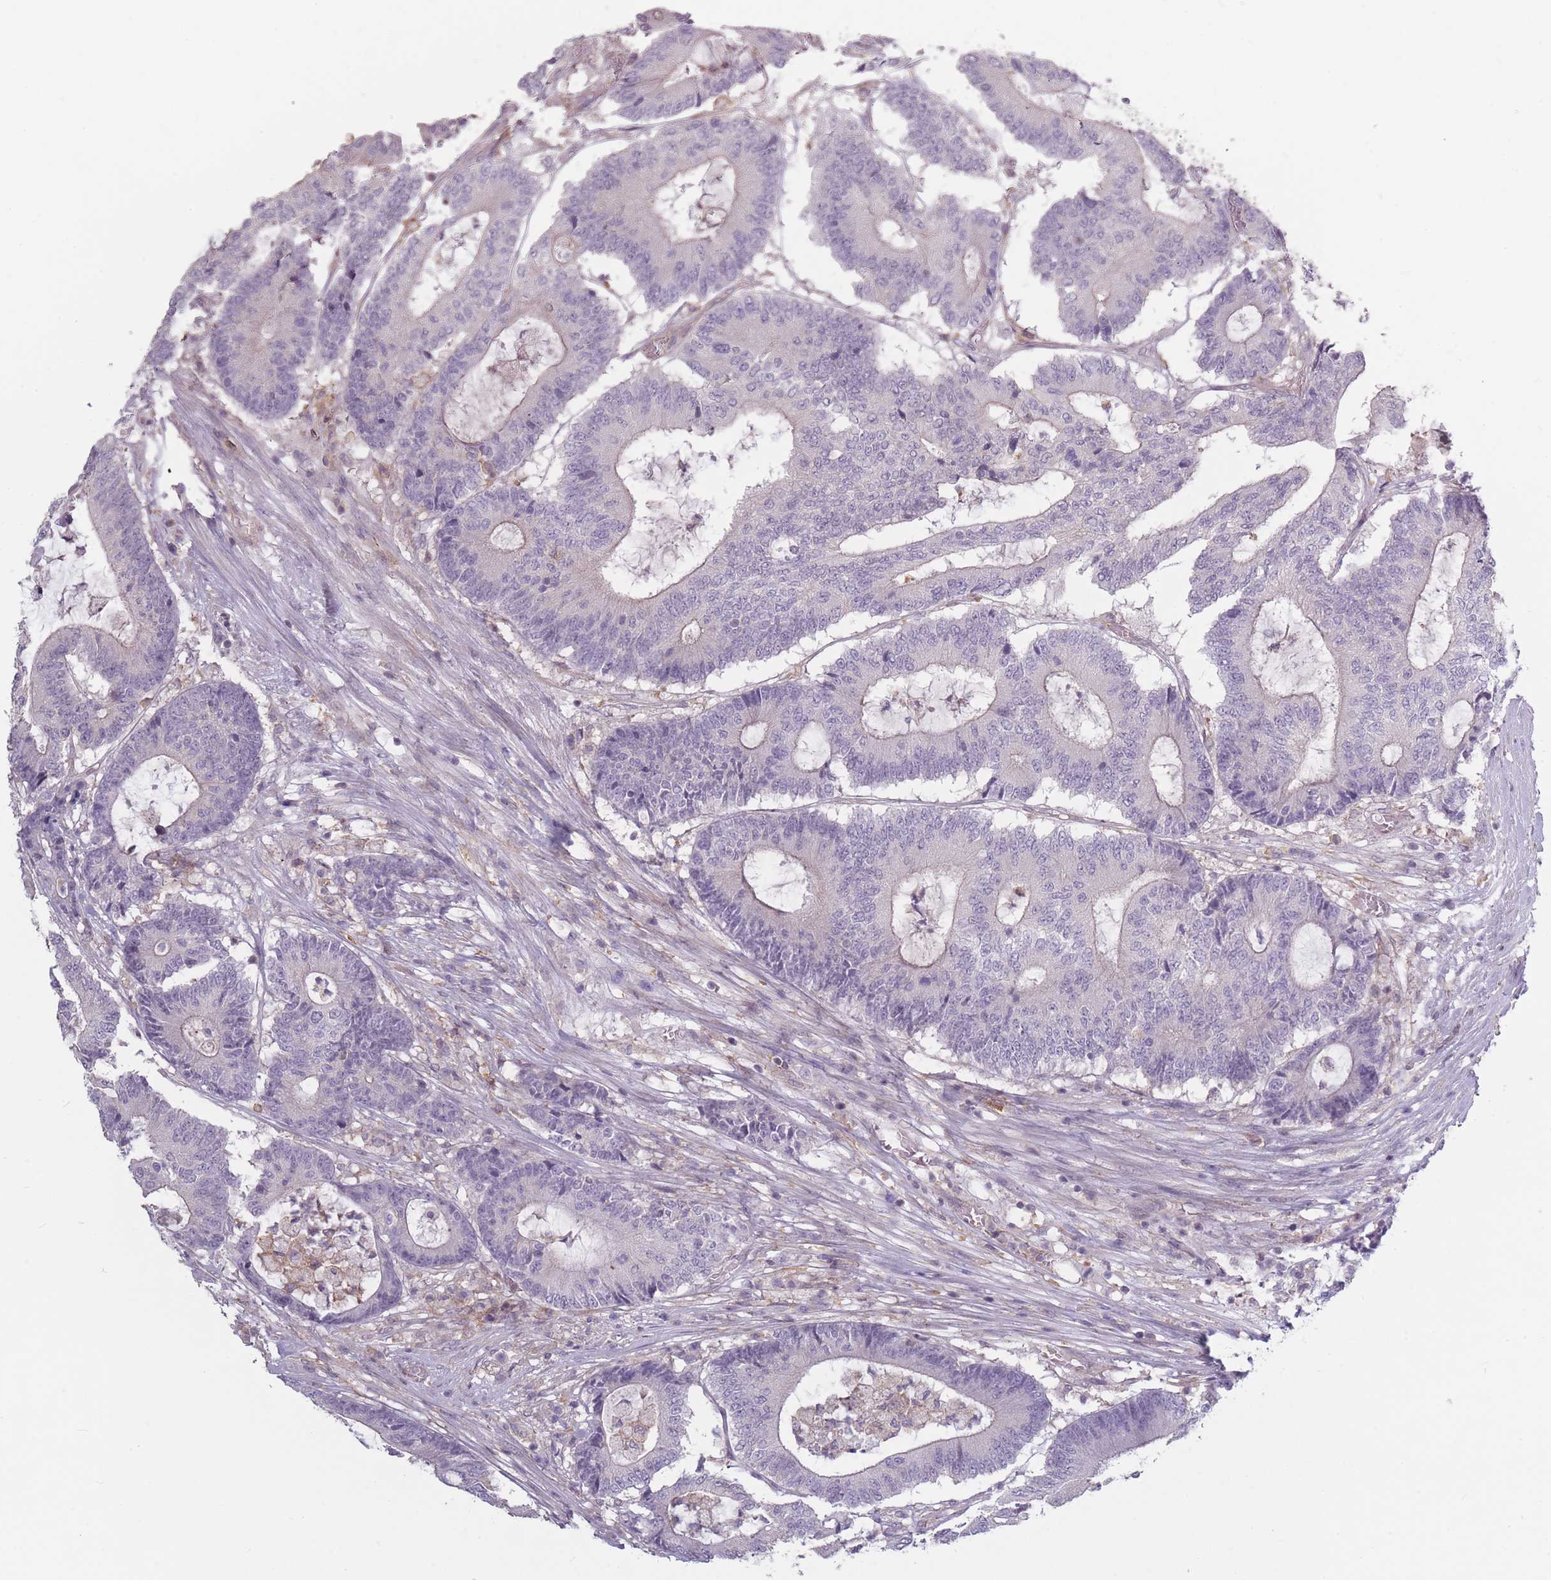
{"staining": {"intensity": "weak", "quantity": "<25%", "location": "cytoplasmic/membranous"}, "tissue": "colorectal cancer", "cell_type": "Tumor cells", "image_type": "cancer", "snomed": [{"axis": "morphology", "description": "Adenocarcinoma, NOS"}, {"axis": "topography", "description": "Colon"}], "caption": "This photomicrograph is of colorectal cancer (adenocarcinoma) stained with IHC to label a protein in brown with the nuclei are counter-stained blue. There is no staining in tumor cells. The staining was performed using DAB (3,3'-diaminobenzidine) to visualize the protein expression in brown, while the nuclei were stained in blue with hematoxylin (Magnification: 20x).", "gene": "TET3", "patient": {"sex": "female", "age": 84}}